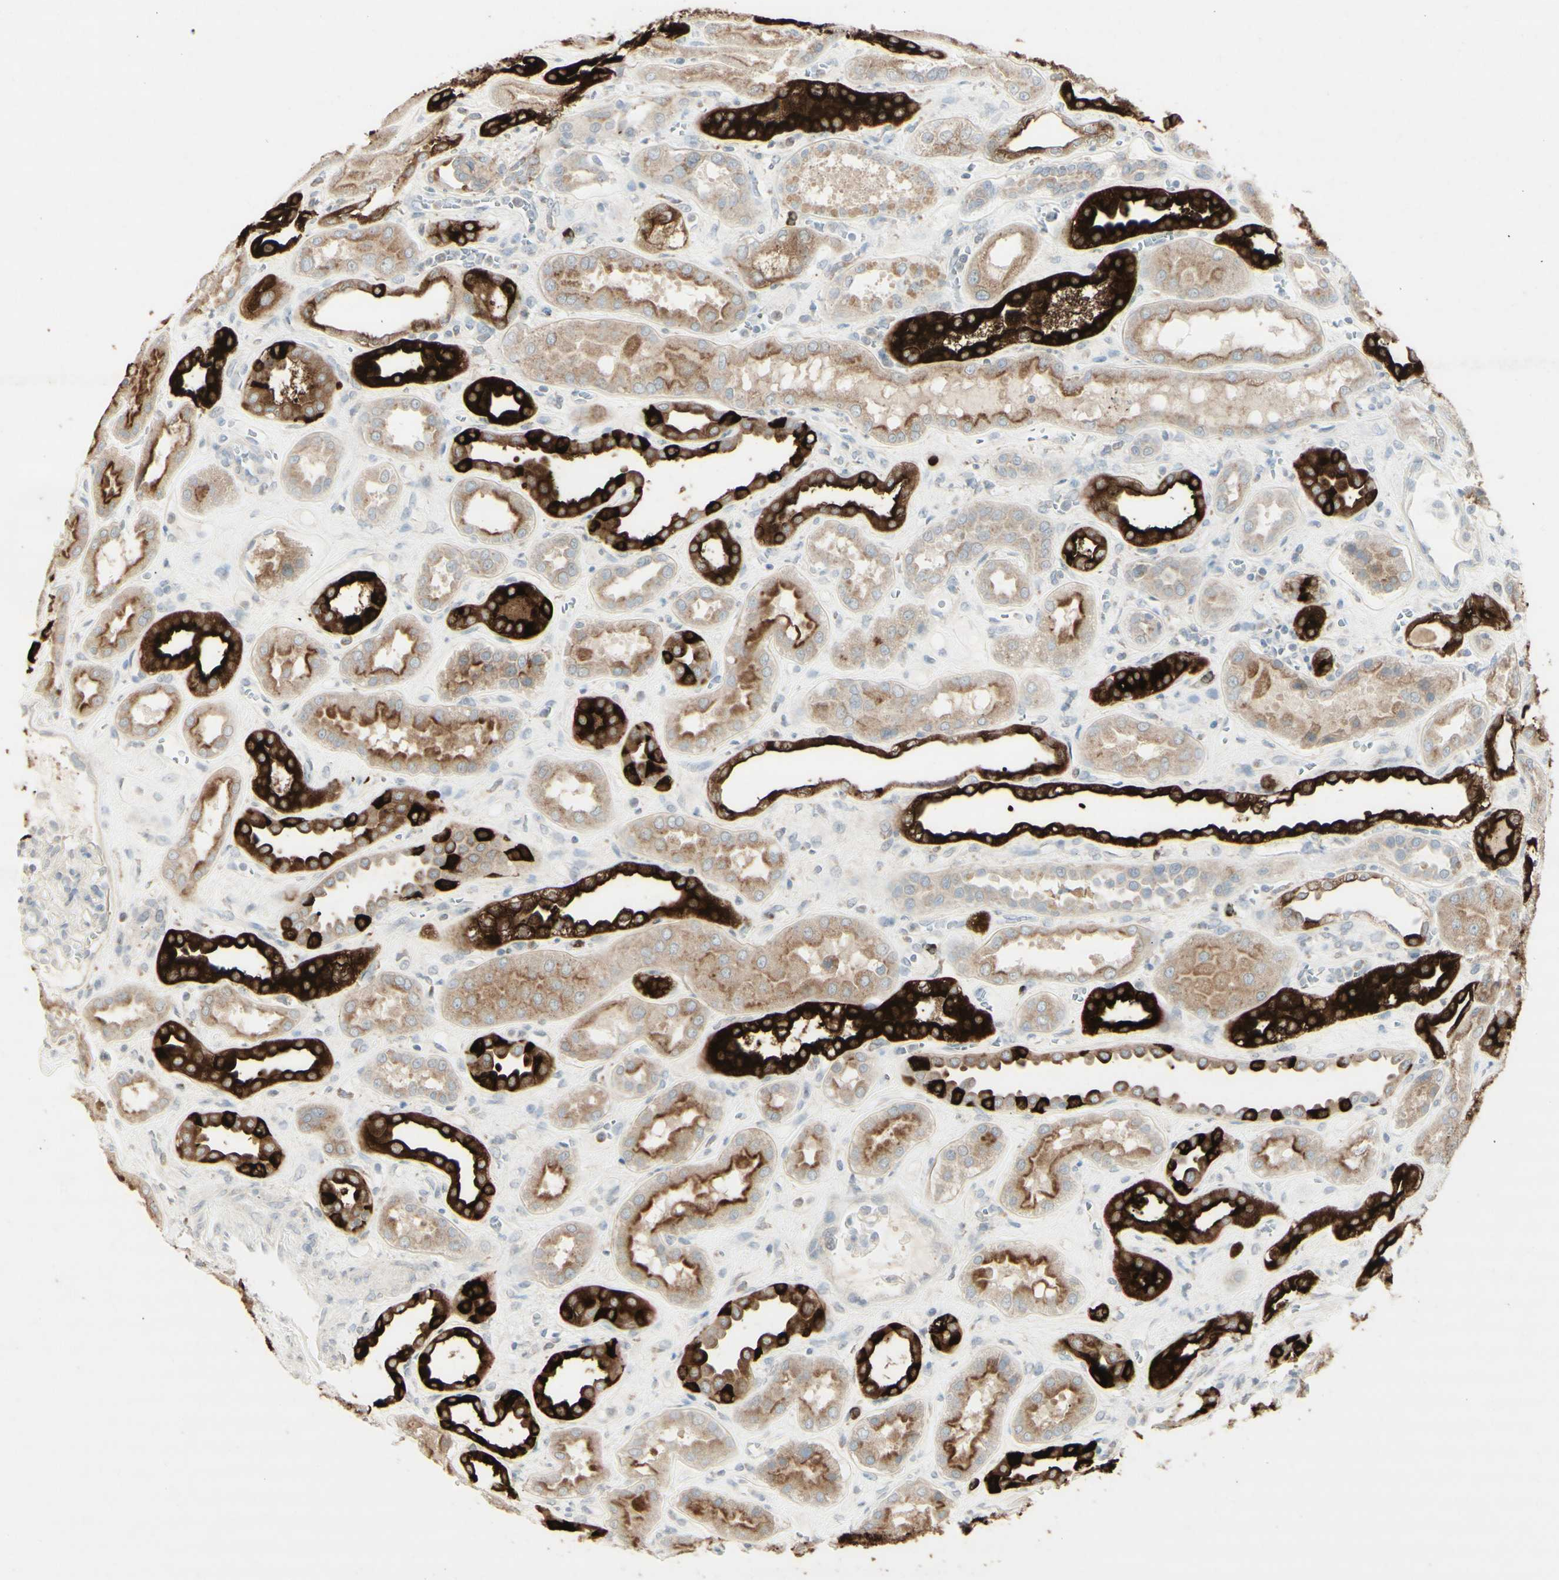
{"staining": {"intensity": "negative", "quantity": "none", "location": "none"}, "tissue": "kidney", "cell_type": "Cells in glomeruli", "image_type": "normal", "snomed": [{"axis": "morphology", "description": "Normal tissue, NOS"}, {"axis": "topography", "description": "Kidney"}], "caption": "This is a histopathology image of IHC staining of normal kidney, which shows no positivity in cells in glomeruli. (DAB (3,3'-diaminobenzidine) immunohistochemistry (IHC), high magnification).", "gene": "ATP6V1B1", "patient": {"sex": "male", "age": 59}}